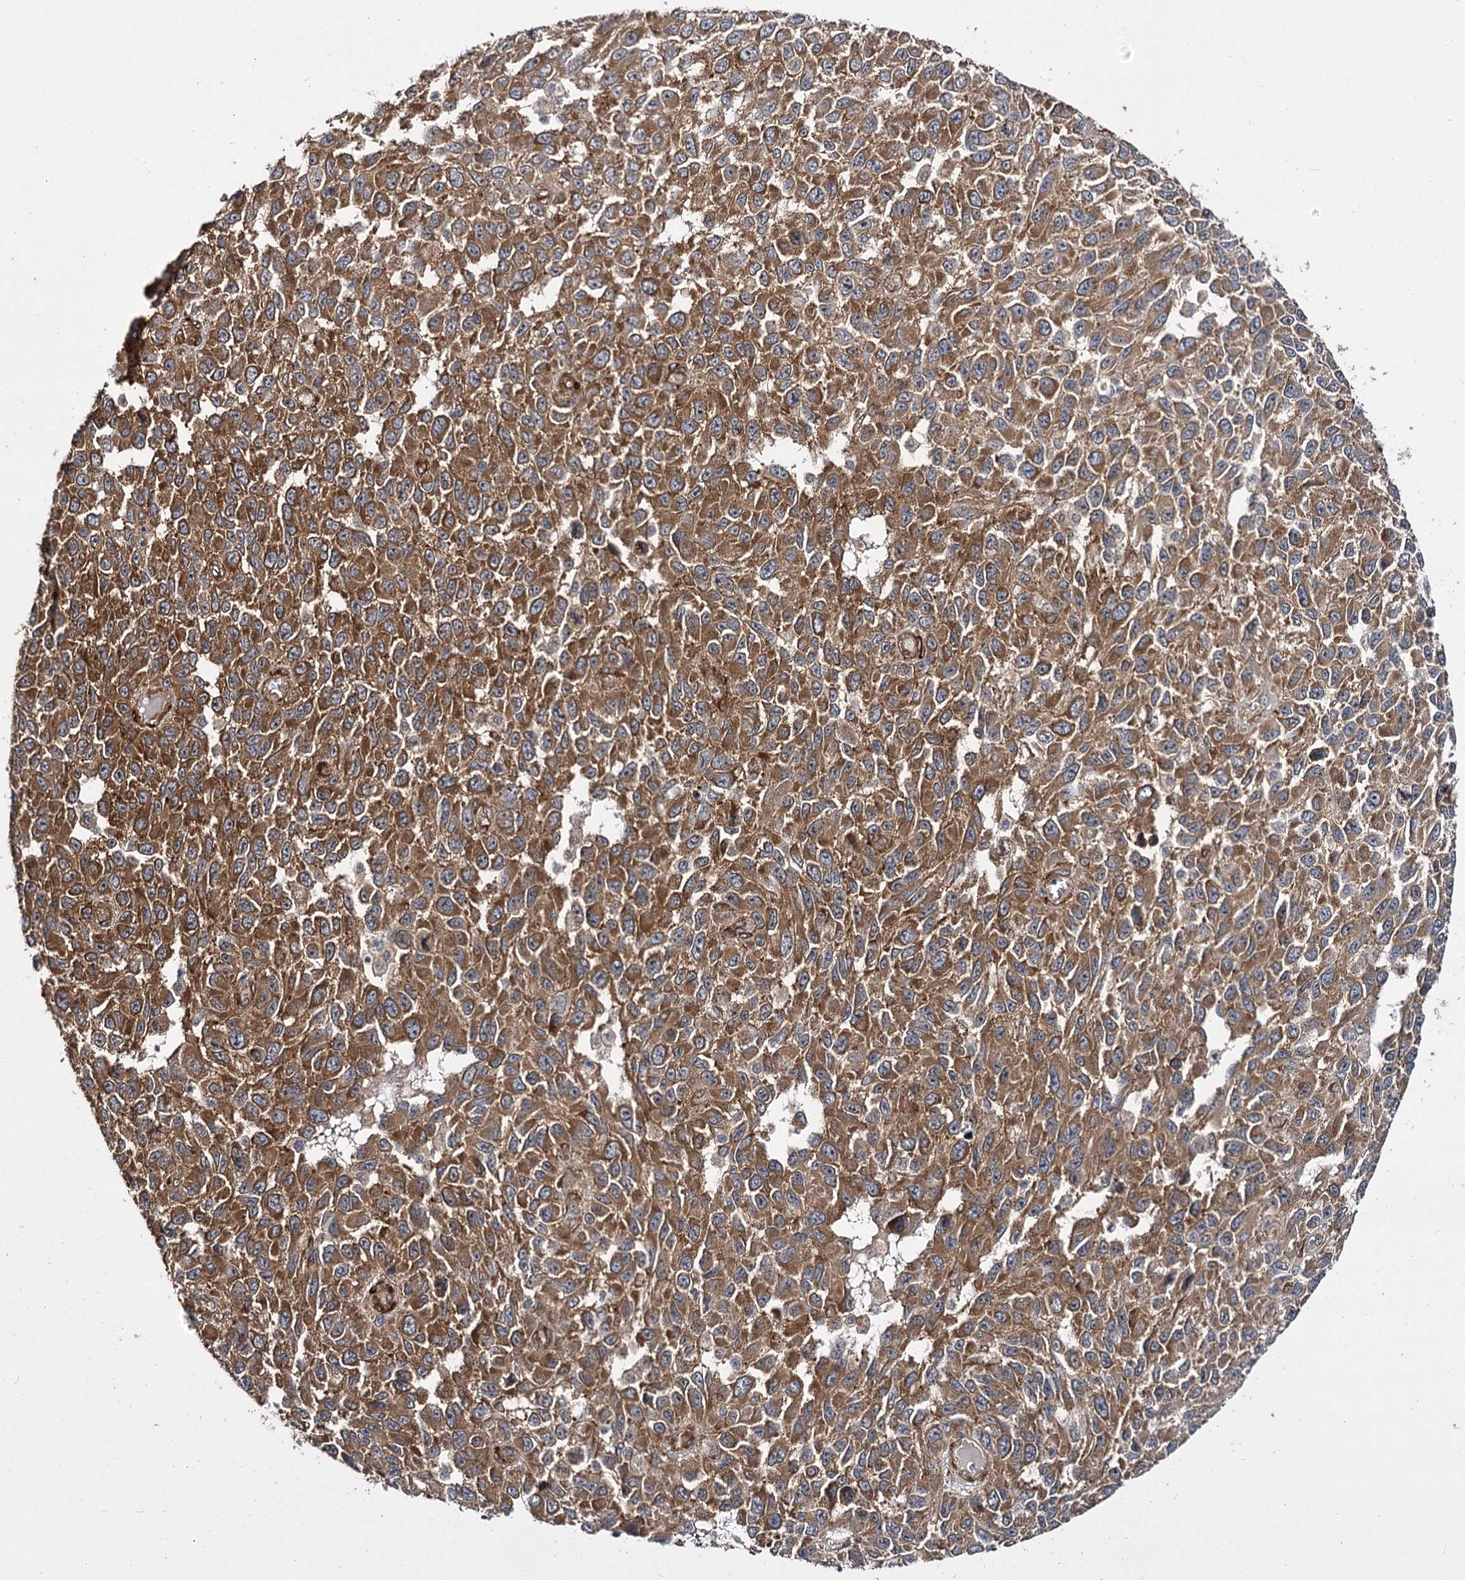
{"staining": {"intensity": "strong", "quantity": ">75%", "location": "cytoplasmic/membranous"}, "tissue": "melanoma", "cell_type": "Tumor cells", "image_type": "cancer", "snomed": [{"axis": "morphology", "description": "Normal tissue, NOS"}, {"axis": "morphology", "description": "Malignant melanoma, NOS"}, {"axis": "topography", "description": "Skin"}], "caption": "Melanoma was stained to show a protein in brown. There is high levels of strong cytoplasmic/membranous positivity in approximately >75% of tumor cells.", "gene": "MYO1C", "patient": {"sex": "female", "age": 96}}